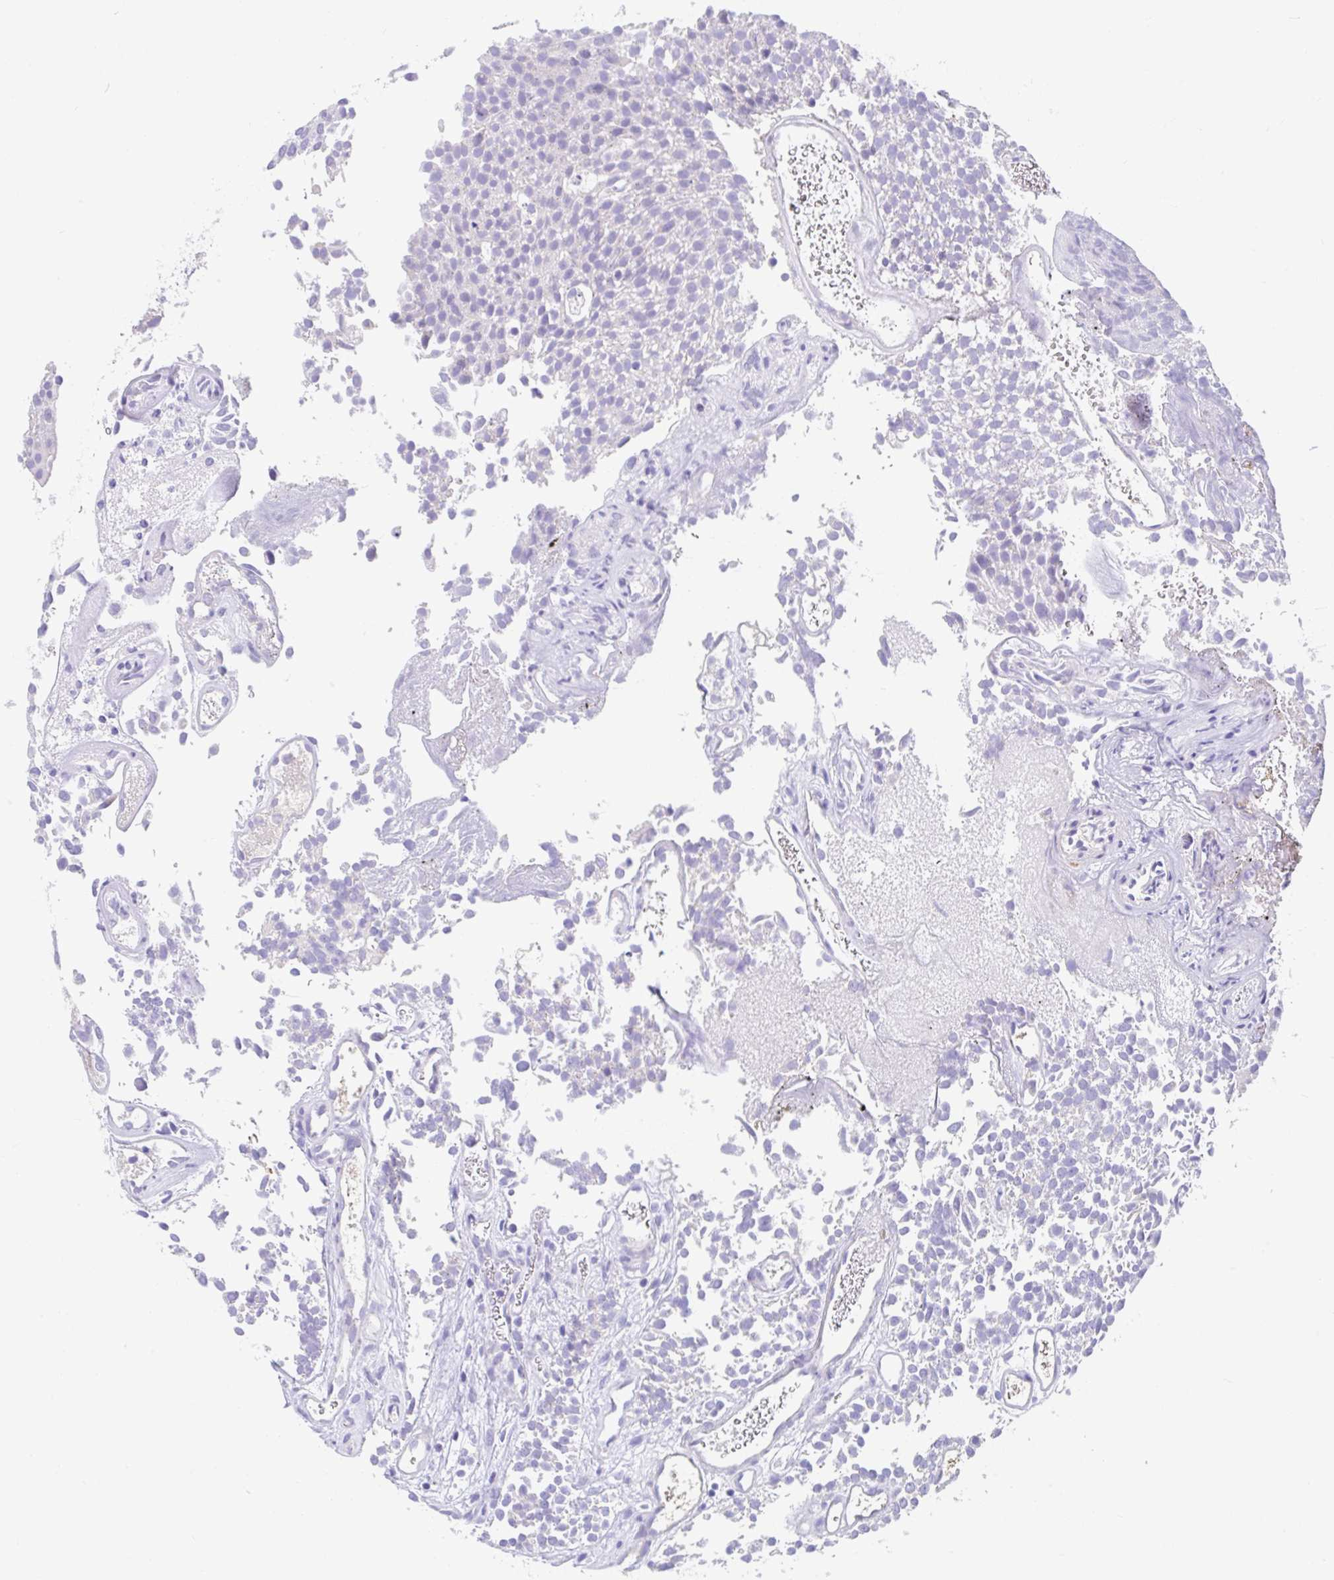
{"staining": {"intensity": "negative", "quantity": "none", "location": "none"}, "tissue": "urothelial cancer", "cell_type": "Tumor cells", "image_type": "cancer", "snomed": [{"axis": "morphology", "description": "Urothelial carcinoma, Low grade"}, {"axis": "topography", "description": "Urinary bladder"}], "caption": "The micrograph displays no staining of tumor cells in urothelial cancer.", "gene": "CCSAP", "patient": {"sex": "female", "age": 79}}